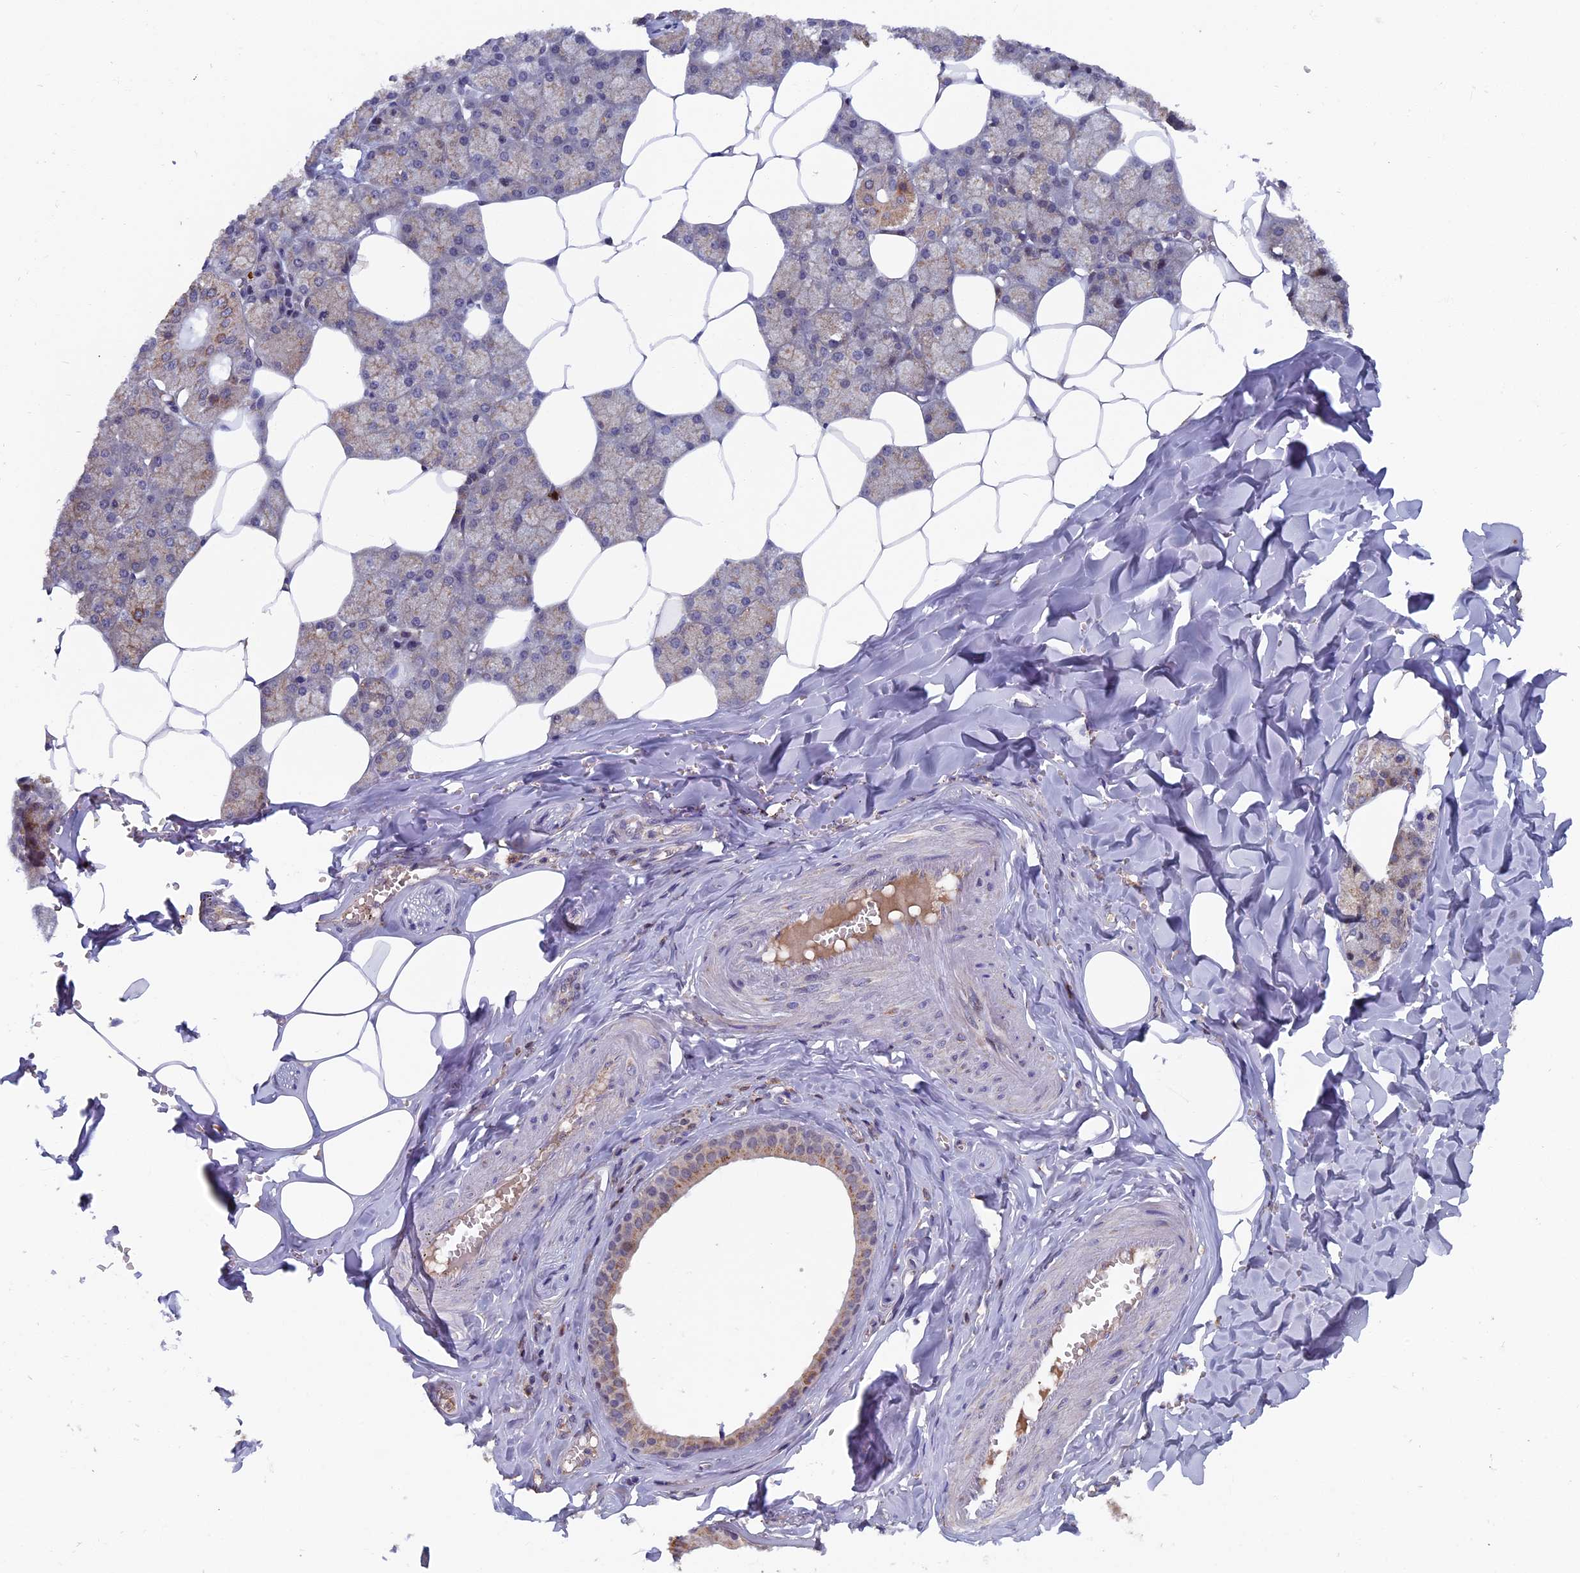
{"staining": {"intensity": "moderate", "quantity": ">75%", "location": "cytoplasmic/membranous"}, "tissue": "salivary gland", "cell_type": "Glandular cells", "image_type": "normal", "snomed": [{"axis": "morphology", "description": "Normal tissue, NOS"}, {"axis": "topography", "description": "Salivary gland"}], "caption": "Benign salivary gland shows moderate cytoplasmic/membranous positivity in about >75% of glandular cells, visualized by immunohistochemistry.", "gene": "RASGRF1", "patient": {"sex": "male", "age": 62}}